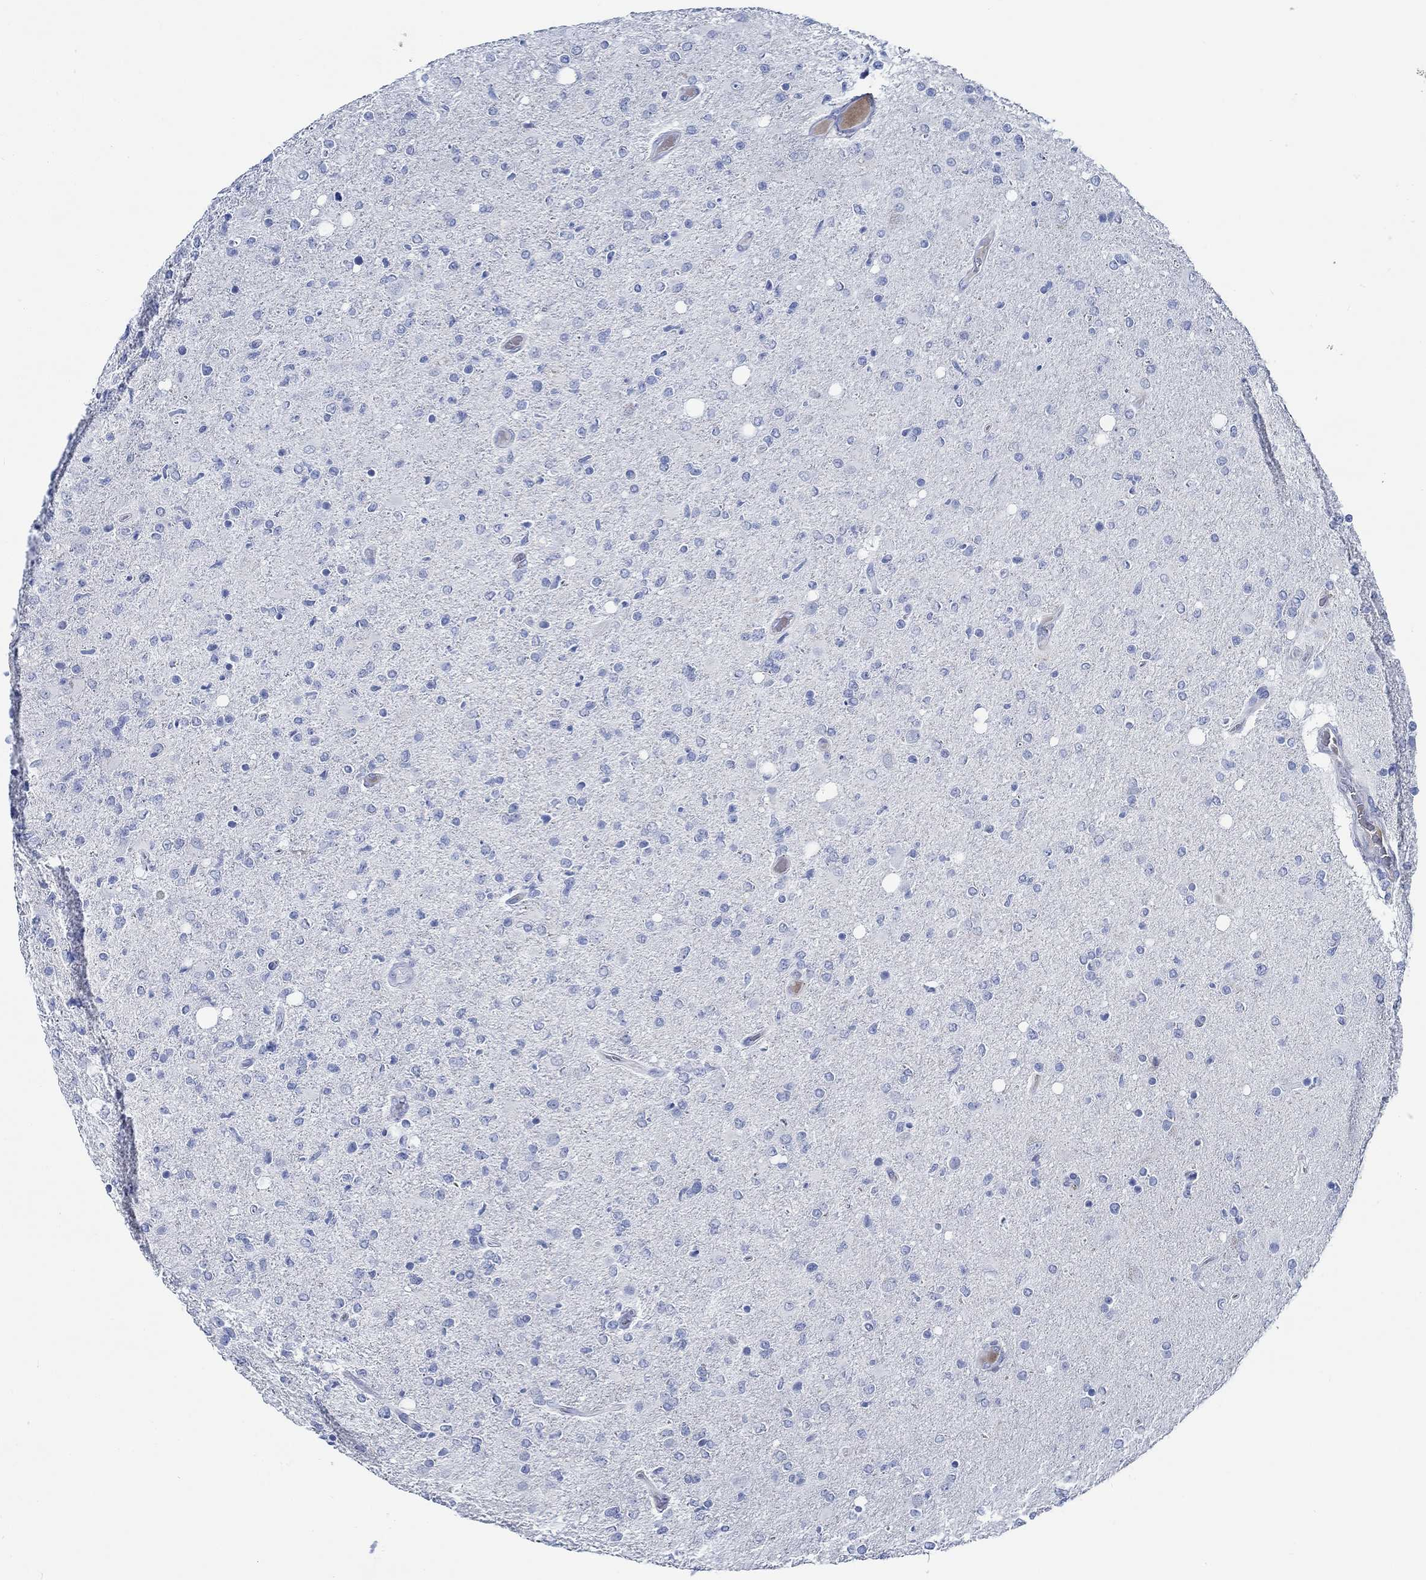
{"staining": {"intensity": "negative", "quantity": "none", "location": "none"}, "tissue": "glioma", "cell_type": "Tumor cells", "image_type": "cancer", "snomed": [{"axis": "morphology", "description": "Glioma, malignant, High grade"}, {"axis": "topography", "description": "Cerebral cortex"}], "caption": "There is no significant staining in tumor cells of glioma.", "gene": "SVEP1", "patient": {"sex": "male", "age": 70}}